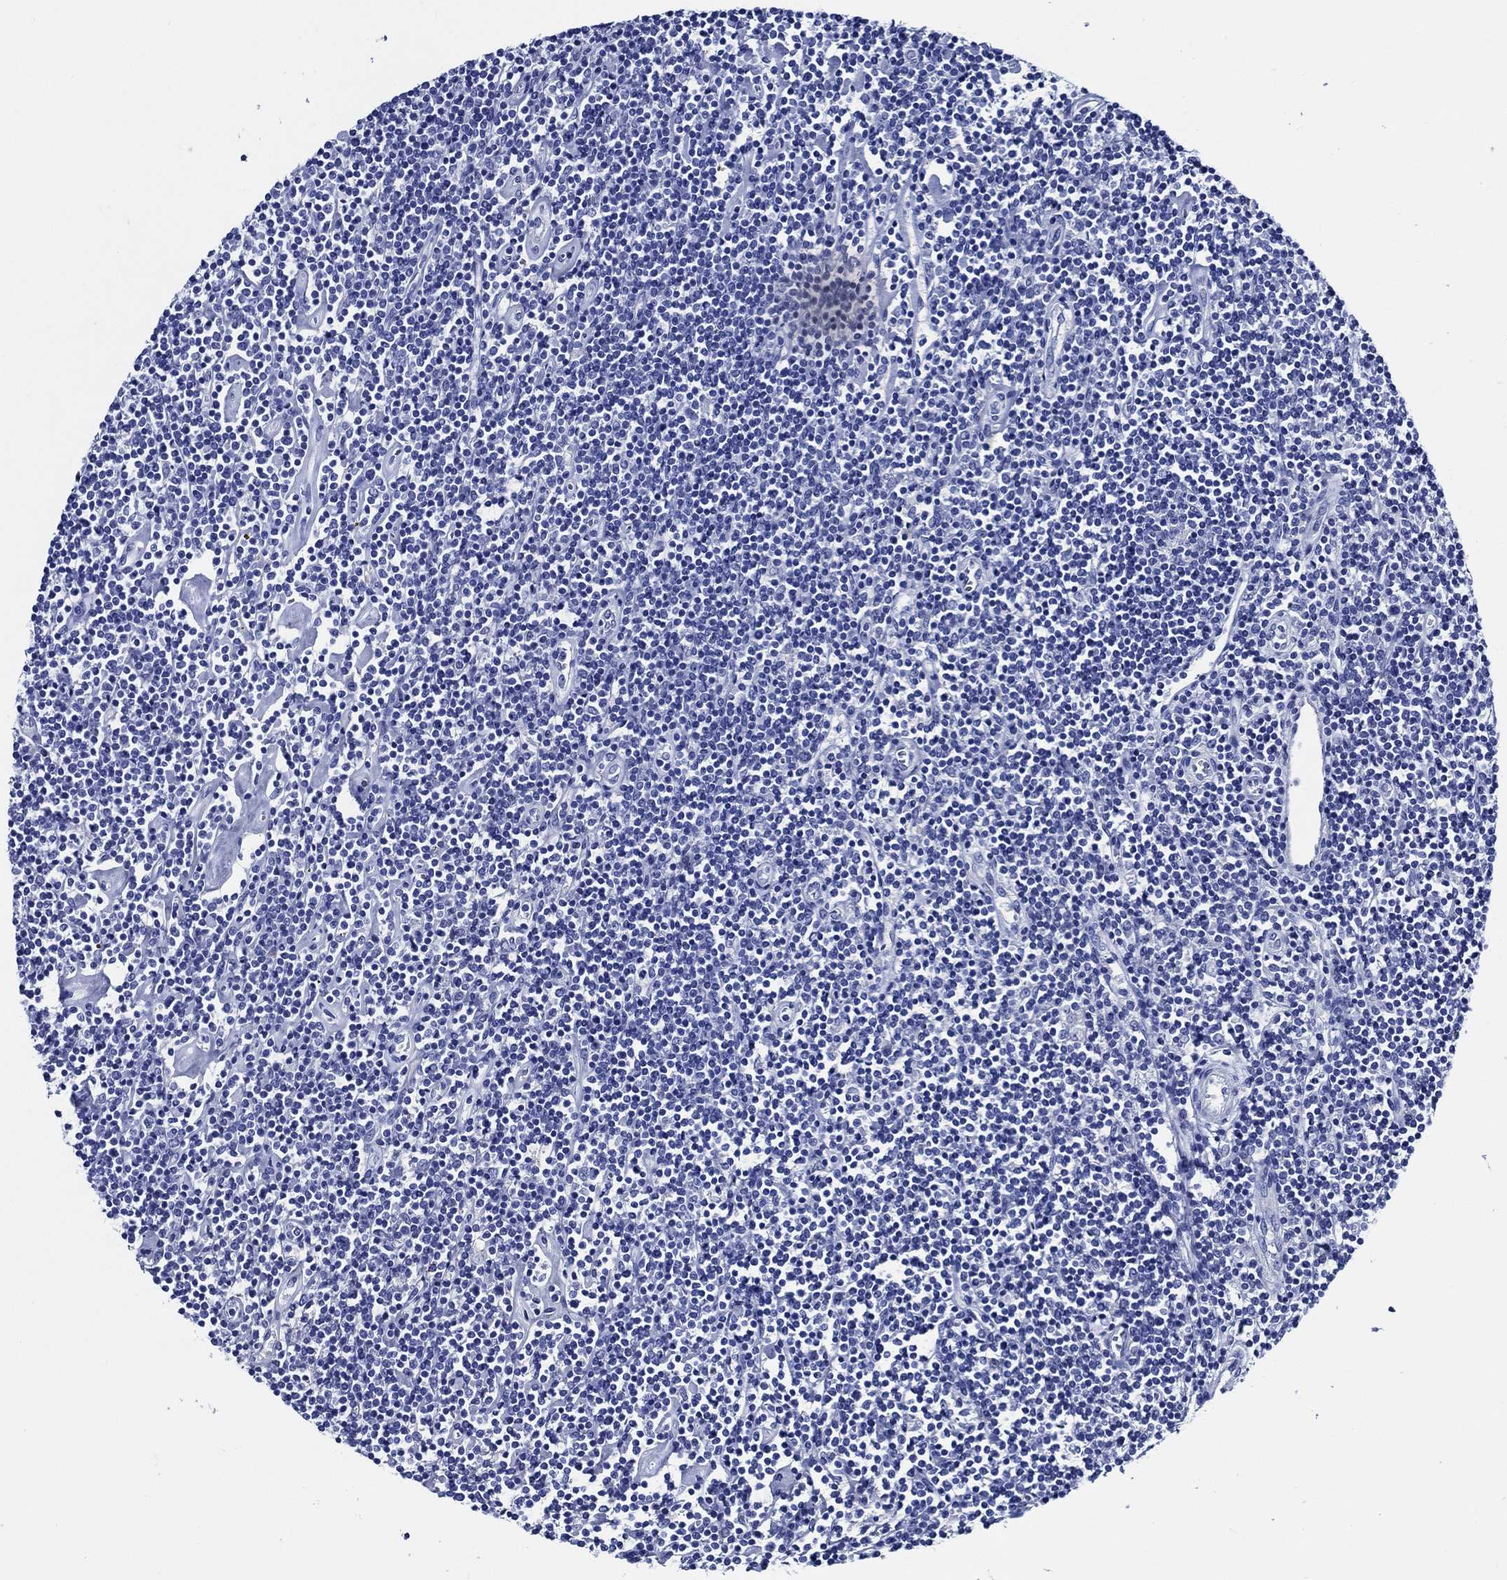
{"staining": {"intensity": "negative", "quantity": "none", "location": "none"}, "tissue": "lymphoma", "cell_type": "Tumor cells", "image_type": "cancer", "snomed": [{"axis": "morphology", "description": "Hodgkin's disease, NOS"}, {"axis": "topography", "description": "Lymph node"}], "caption": "The histopathology image displays no staining of tumor cells in lymphoma. Brightfield microscopy of IHC stained with DAB (brown) and hematoxylin (blue), captured at high magnification.", "gene": "WDR62", "patient": {"sex": "male", "age": 40}}